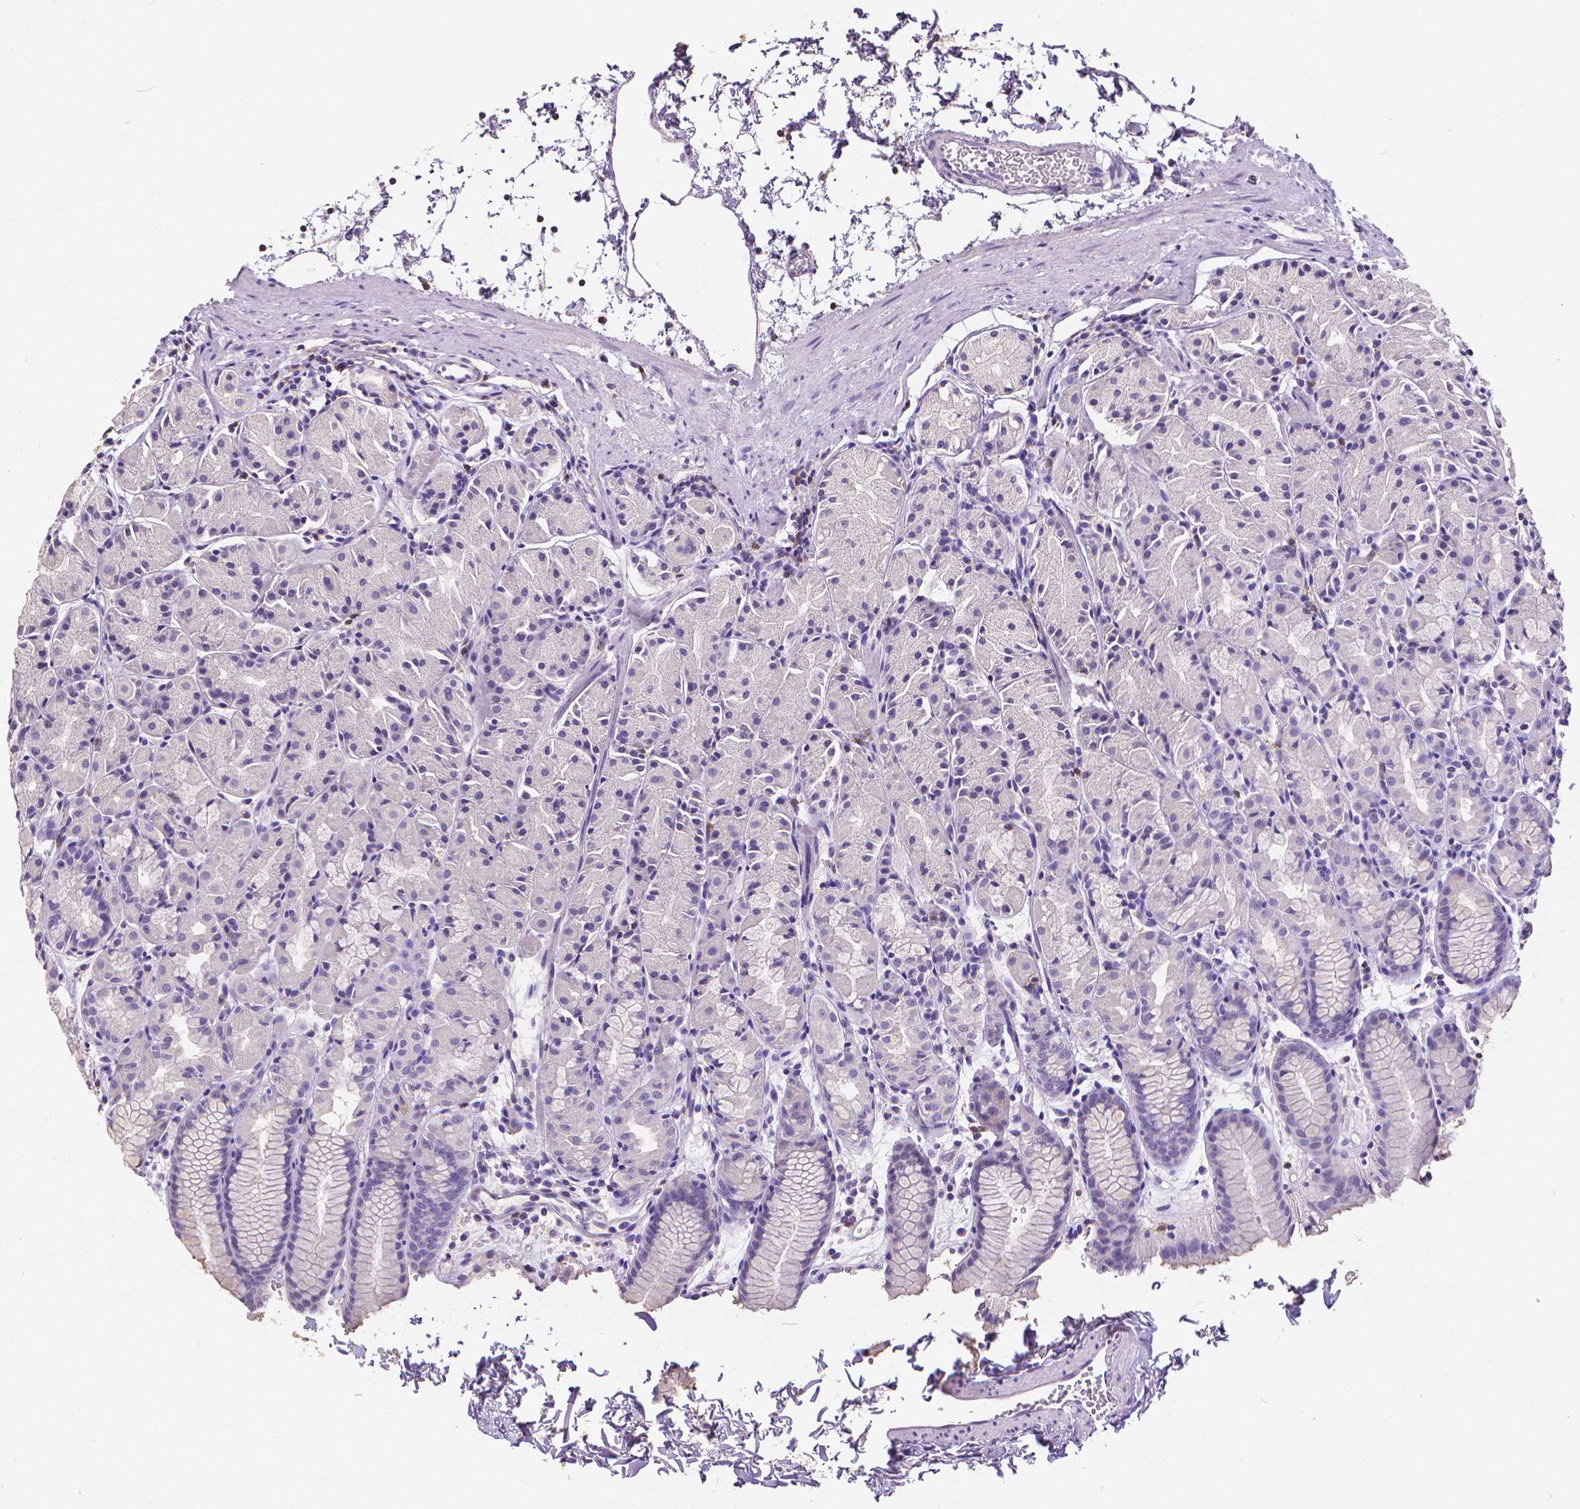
{"staining": {"intensity": "negative", "quantity": "none", "location": "none"}, "tissue": "stomach", "cell_type": "Glandular cells", "image_type": "normal", "snomed": [{"axis": "morphology", "description": "Normal tissue, NOS"}, {"axis": "topography", "description": "Stomach, upper"}], "caption": "Immunohistochemistry micrograph of normal human stomach stained for a protein (brown), which displays no positivity in glandular cells. (DAB (3,3'-diaminobenzidine) immunohistochemistry with hematoxylin counter stain).", "gene": "CD4", "patient": {"sex": "male", "age": 47}}